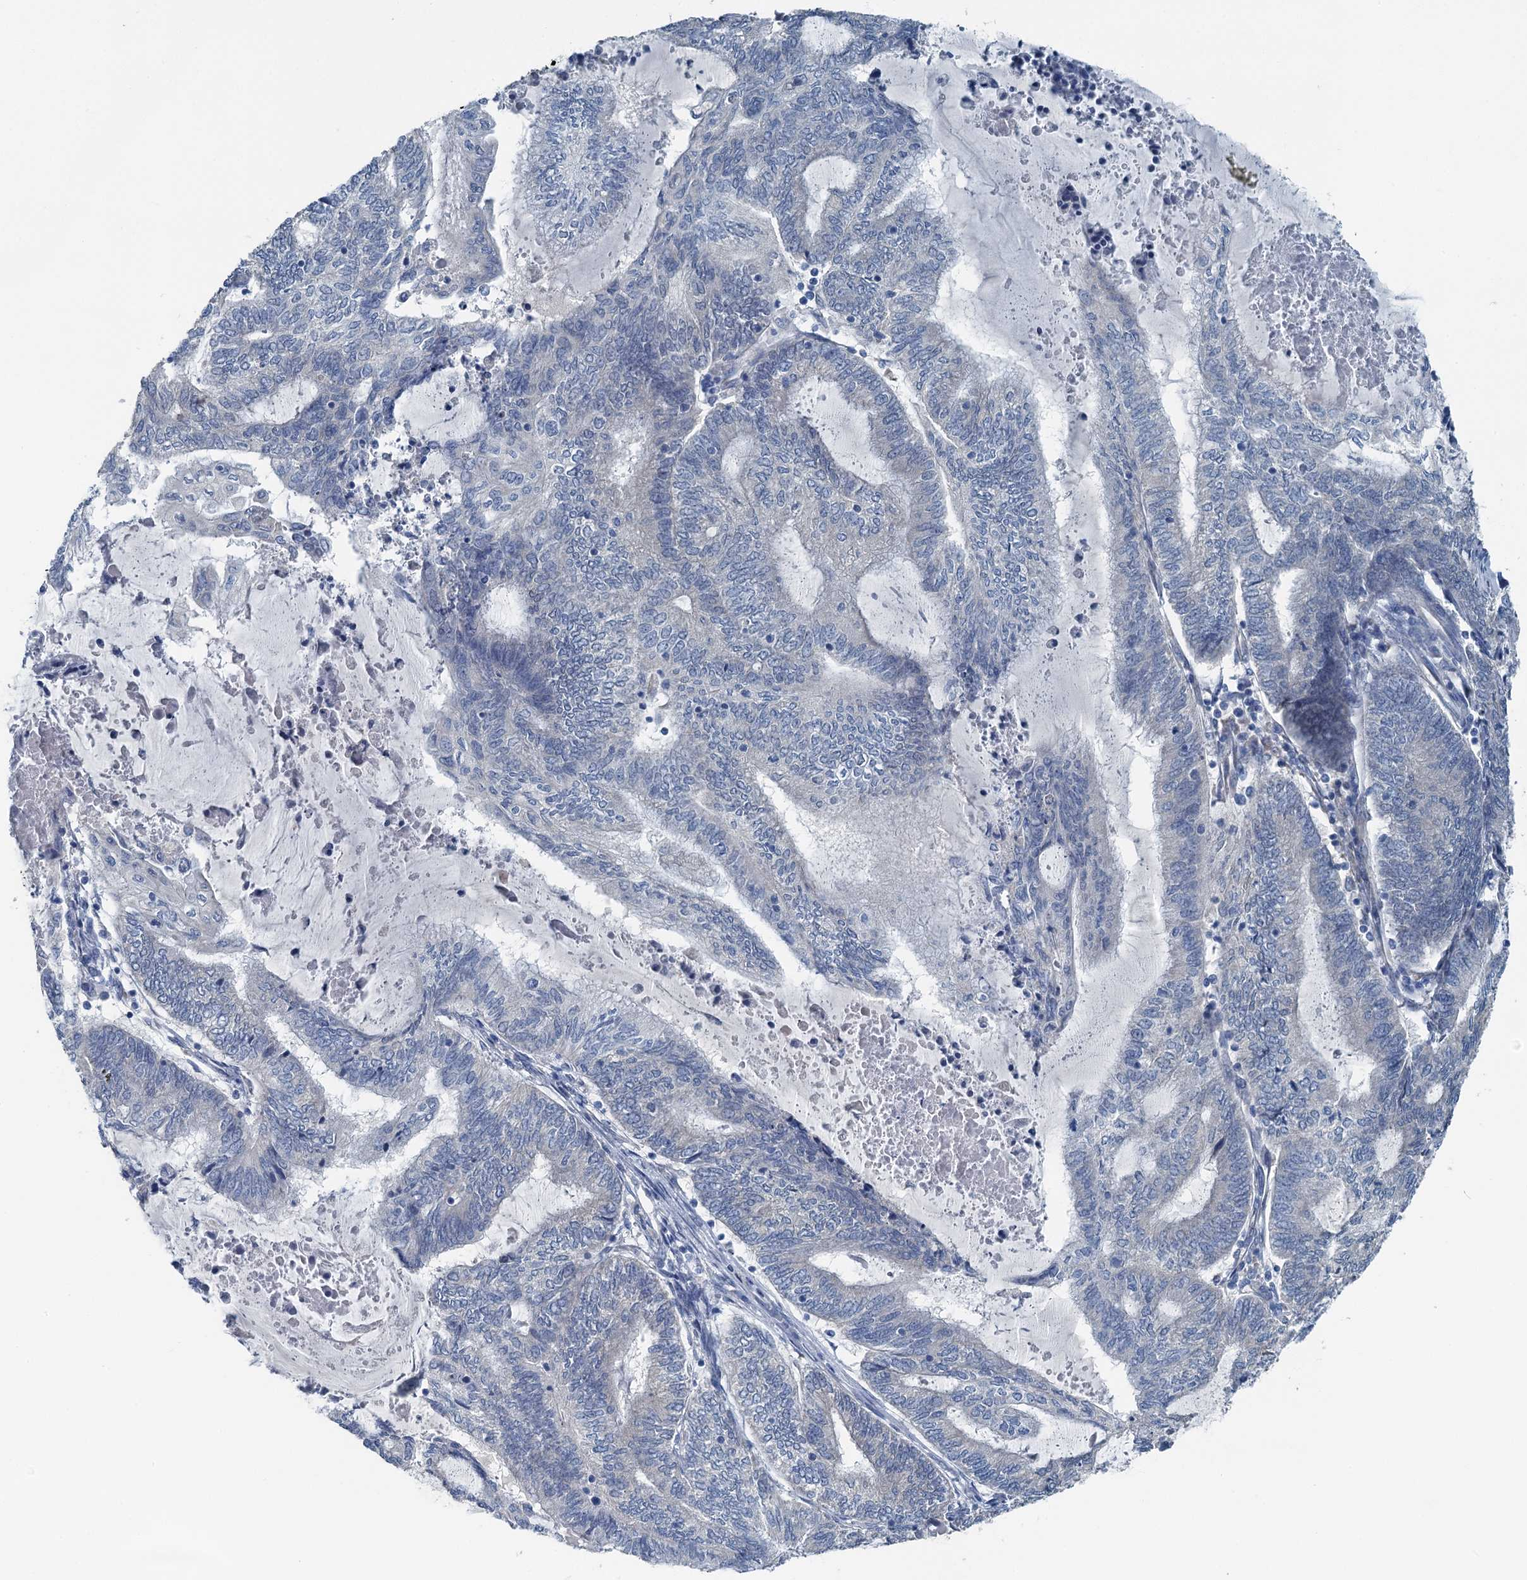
{"staining": {"intensity": "negative", "quantity": "none", "location": "none"}, "tissue": "endometrial cancer", "cell_type": "Tumor cells", "image_type": "cancer", "snomed": [{"axis": "morphology", "description": "Adenocarcinoma, NOS"}, {"axis": "topography", "description": "Uterus"}, {"axis": "topography", "description": "Endometrium"}], "caption": "There is no significant staining in tumor cells of endometrial cancer.", "gene": "C6orf120", "patient": {"sex": "female", "age": 70}}